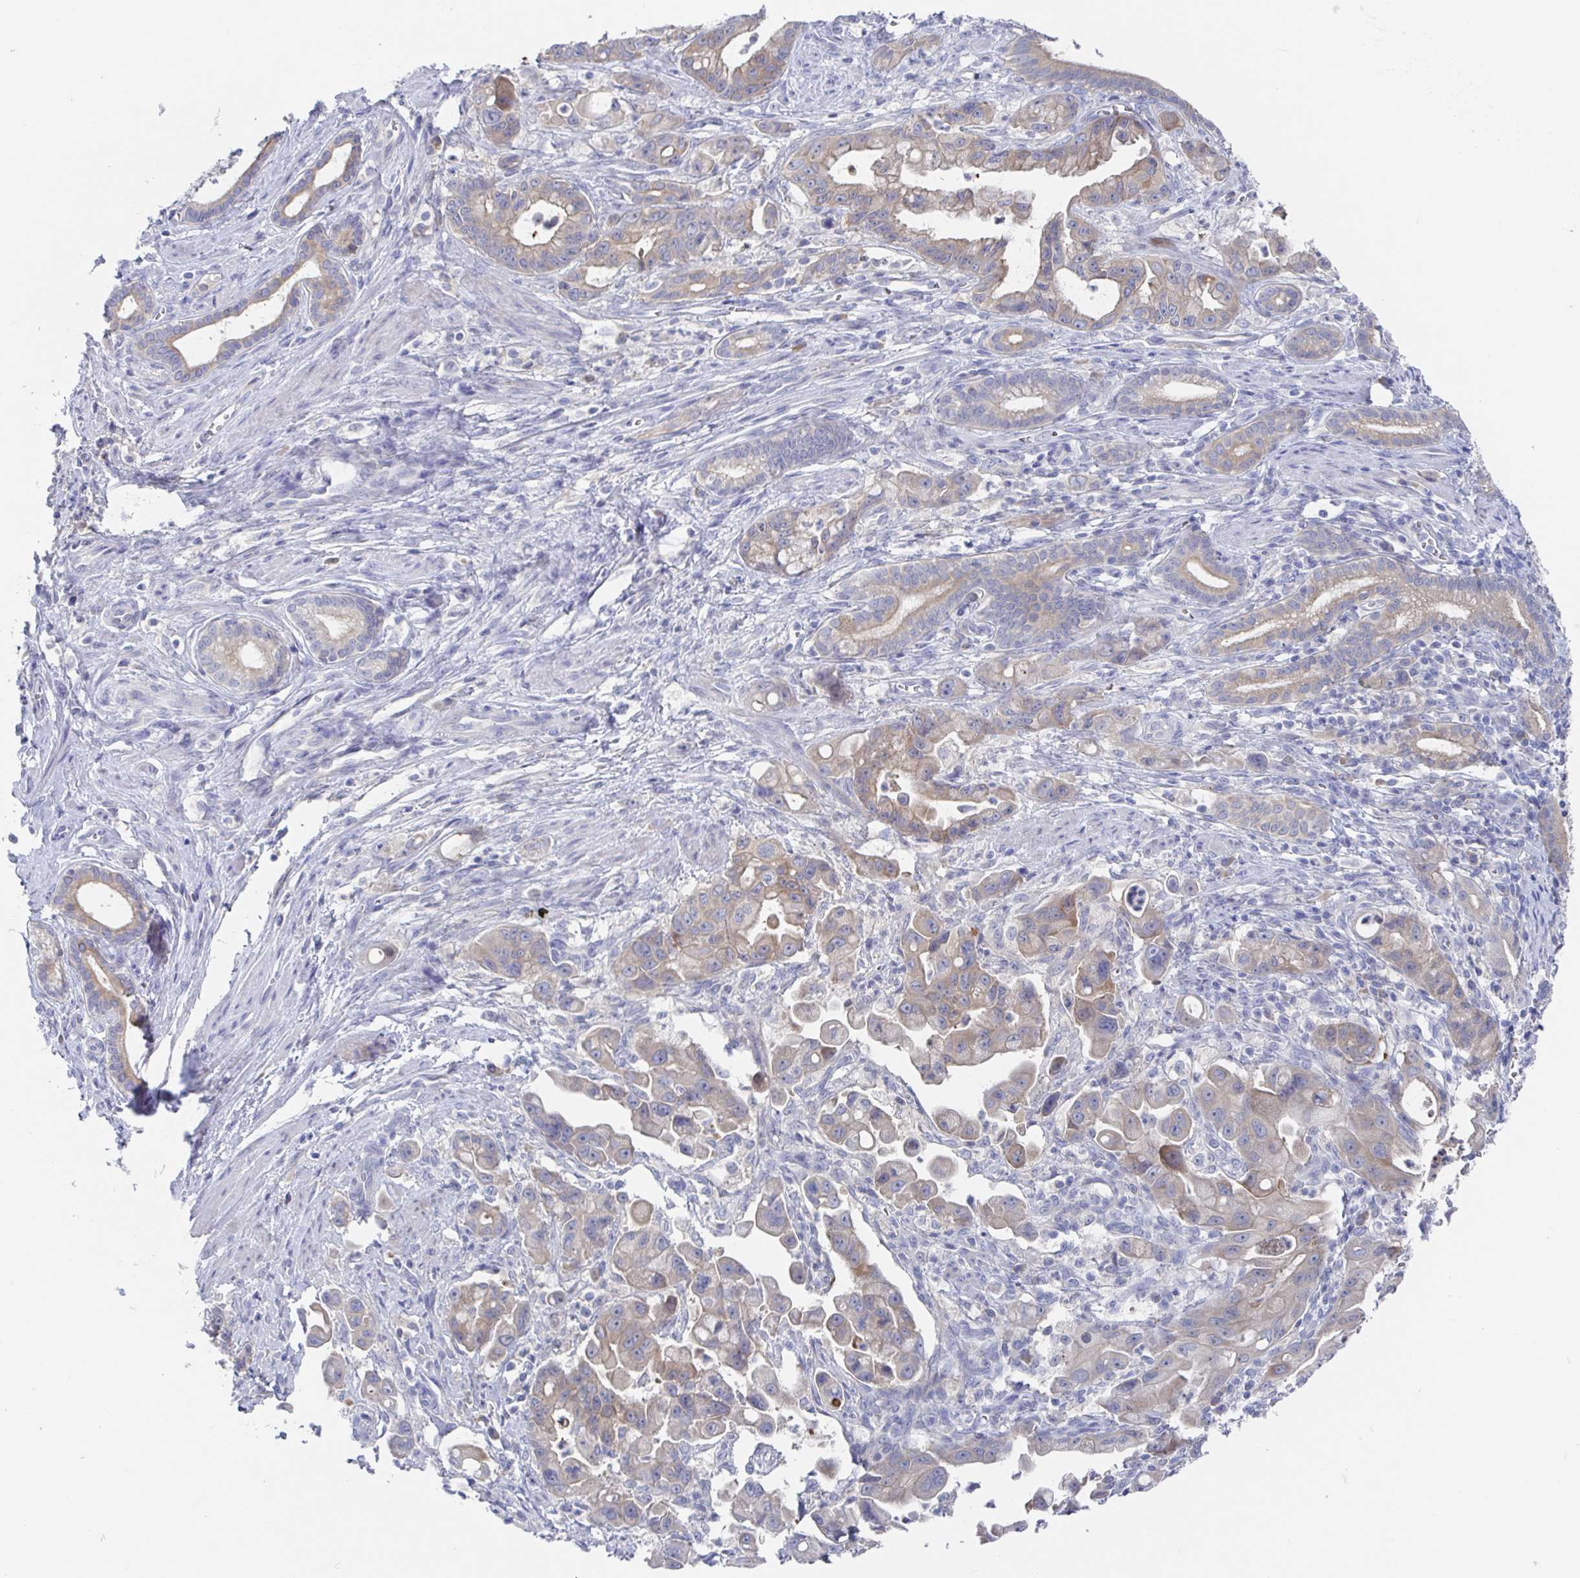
{"staining": {"intensity": "moderate", "quantity": "25%-75%", "location": "cytoplasmic/membranous"}, "tissue": "pancreatic cancer", "cell_type": "Tumor cells", "image_type": "cancer", "snomed": [{"axis": "morphology", "description": "Adenocarcinoma, NOS"}, {"axis": "topography", "description": "Pancreas"}], "caption": "Pancreatic cancer (adenocarcinoma) was stained to show a protein in brown. There is medium levels of moderate cytoplasmic/membranous staining in approximately 25%-75% of tumor cells.", "gene": "GPR148", "patient": {"sex": "male", "age": 68}}